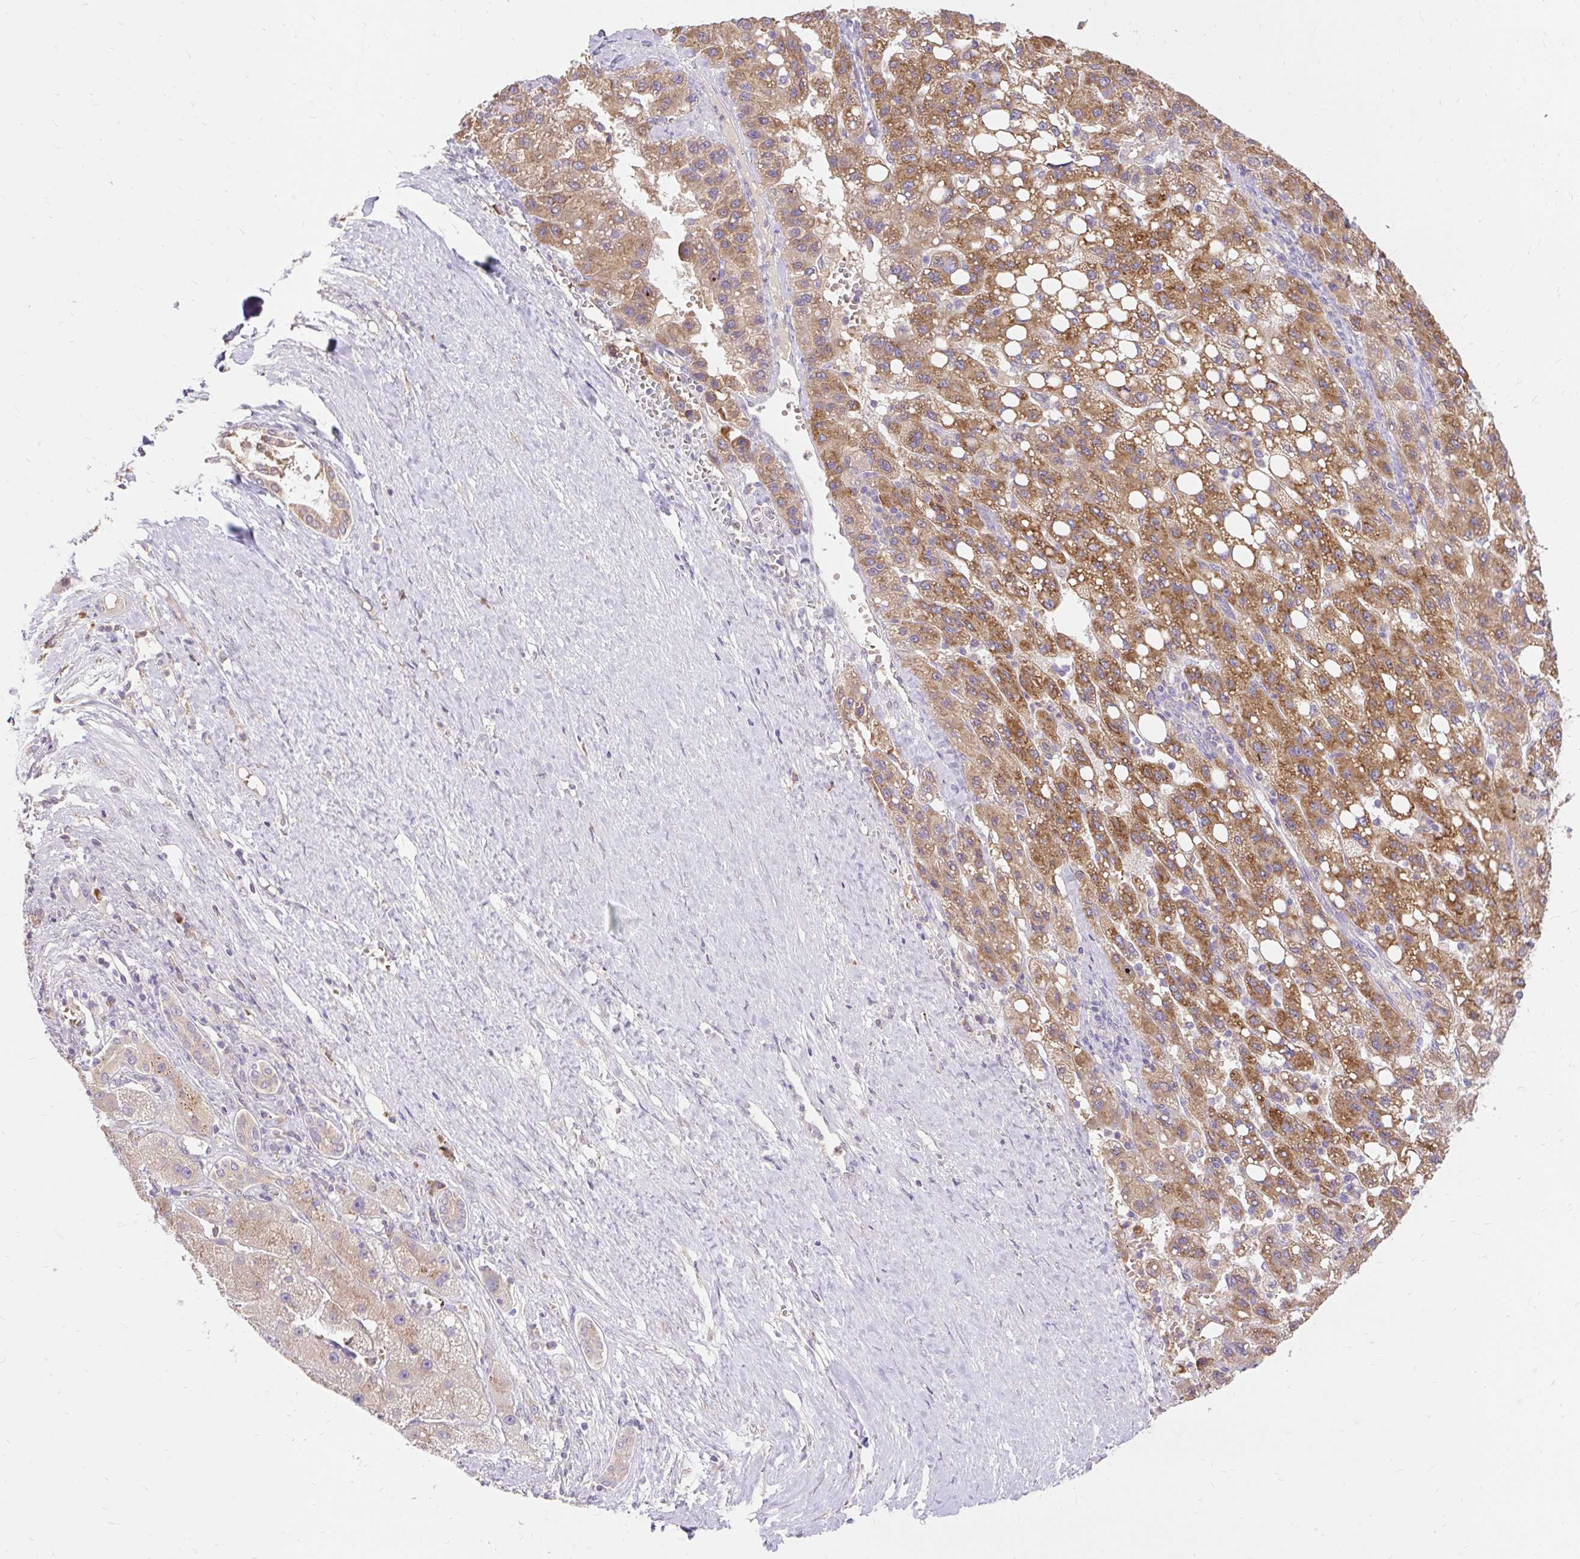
{"staining": {"intensity": "moderate", "quantity": ">75%", "location": "cytoplasmic/membranous"}, "tissue": "liver cancer", "cell_type": "Tumor cells", "image_type": "cancer", "snomed": [{"axis": "morphology", "description": "Carcinoma, Hepatocellular, NOS"}, {"axis": "topography", "description": "Liver"}], "caption": "Tumor cells exhibit medium levels of moderate cytoplasmic/membranous expression in approximately >75% of cells in human liver cancer (hepatocellular carcinoma). (IHC, brightfield microscopy, high magnification).", "gene": "SEC63", "patient": {"sex": "female", "age": 82}}